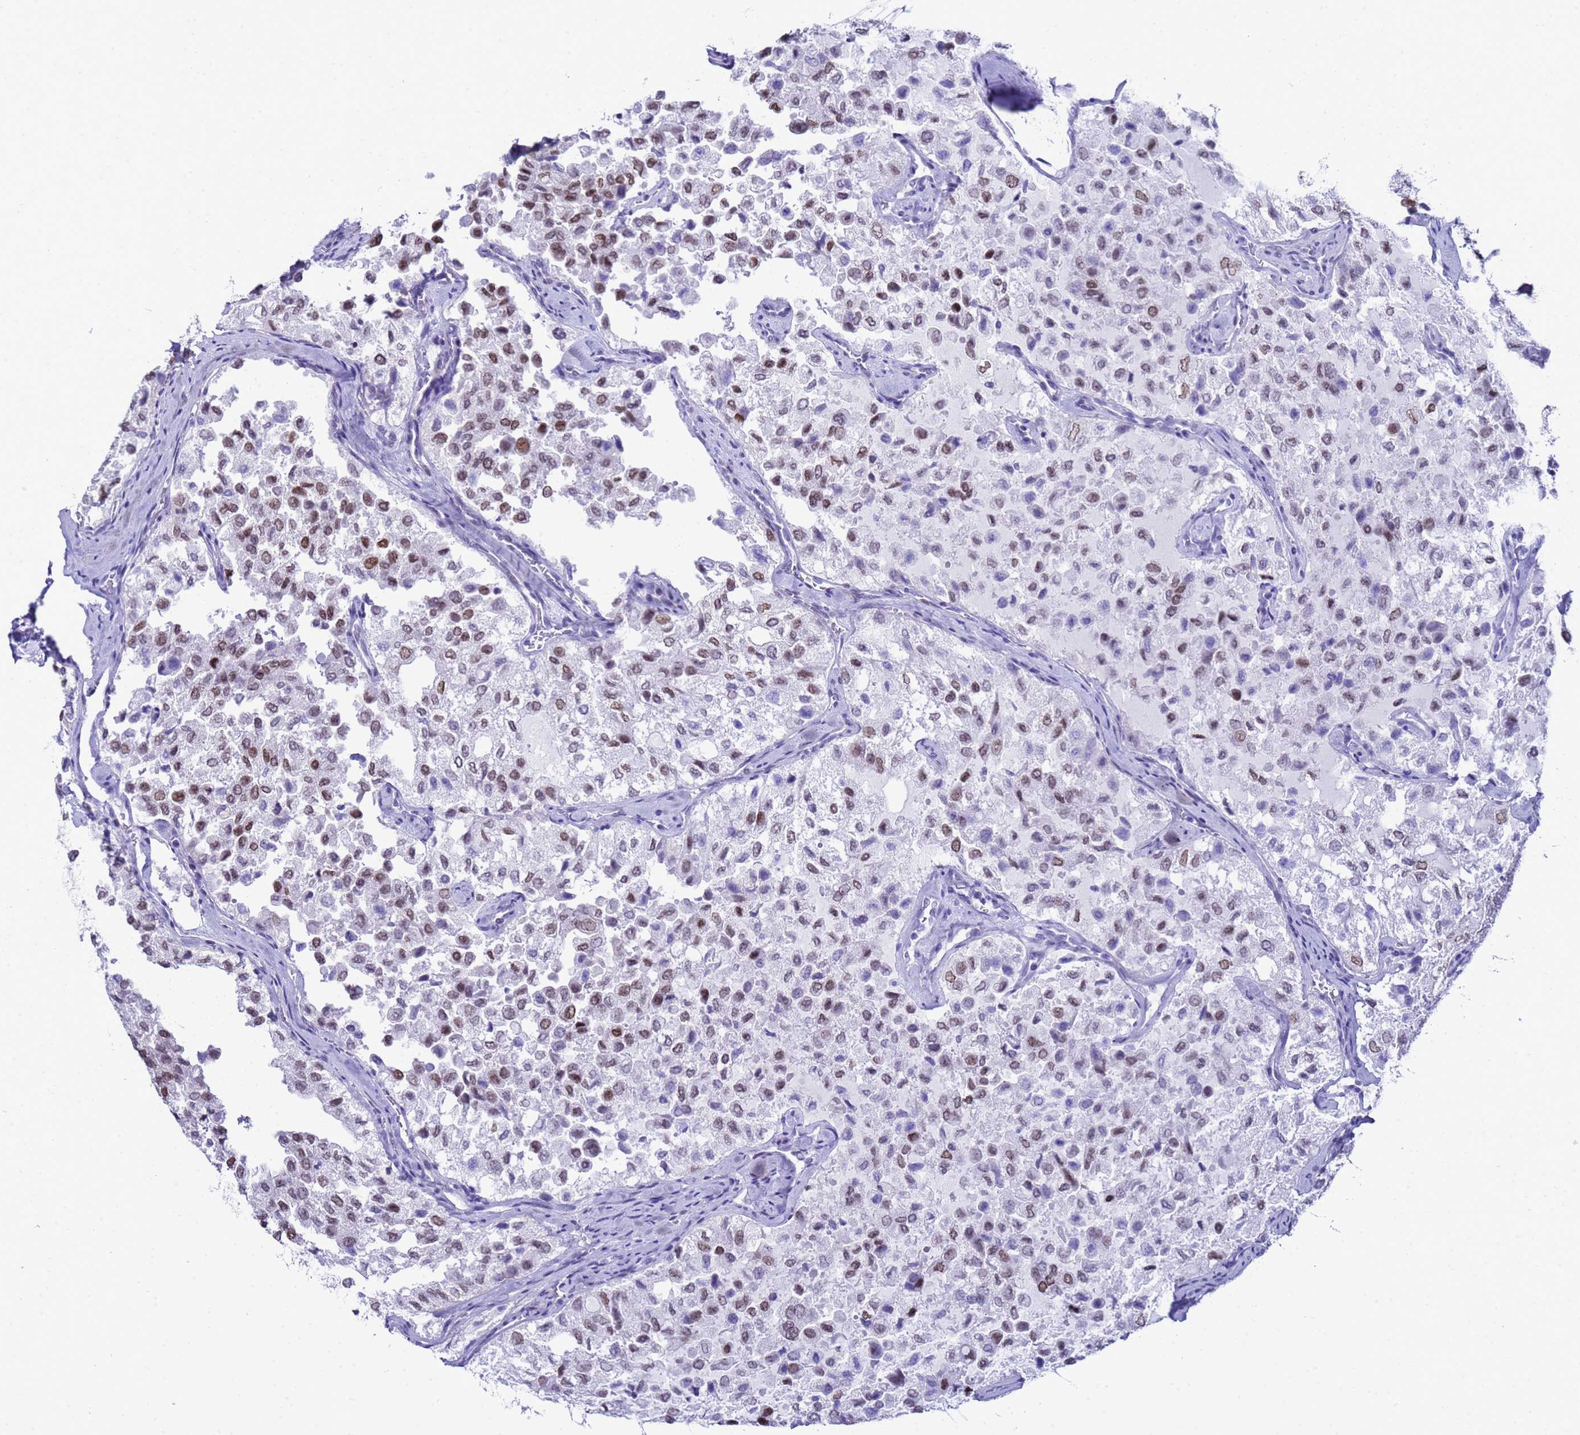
{"staining": {"intensity": "moderate", "quantity": ">75%", "location": "nuclear"}, "tissue": "thyroid cancer", "cell_type": "Tumor cells", "image_type": "cancer", "snomed": [{"axis": "morphology", "description": "Follicular adenoma carcinoma, NOS"}, {"axis": "topography", "description": "Thyroid gland"}], "caption": "Protein staining exhibits moderate nuclear positivity in approximately >75% of tumor cells in thyroid follicular adenoma carcinoma.", "gene": "BCL7A", "patient": {"sex": "male", "age": 75}}